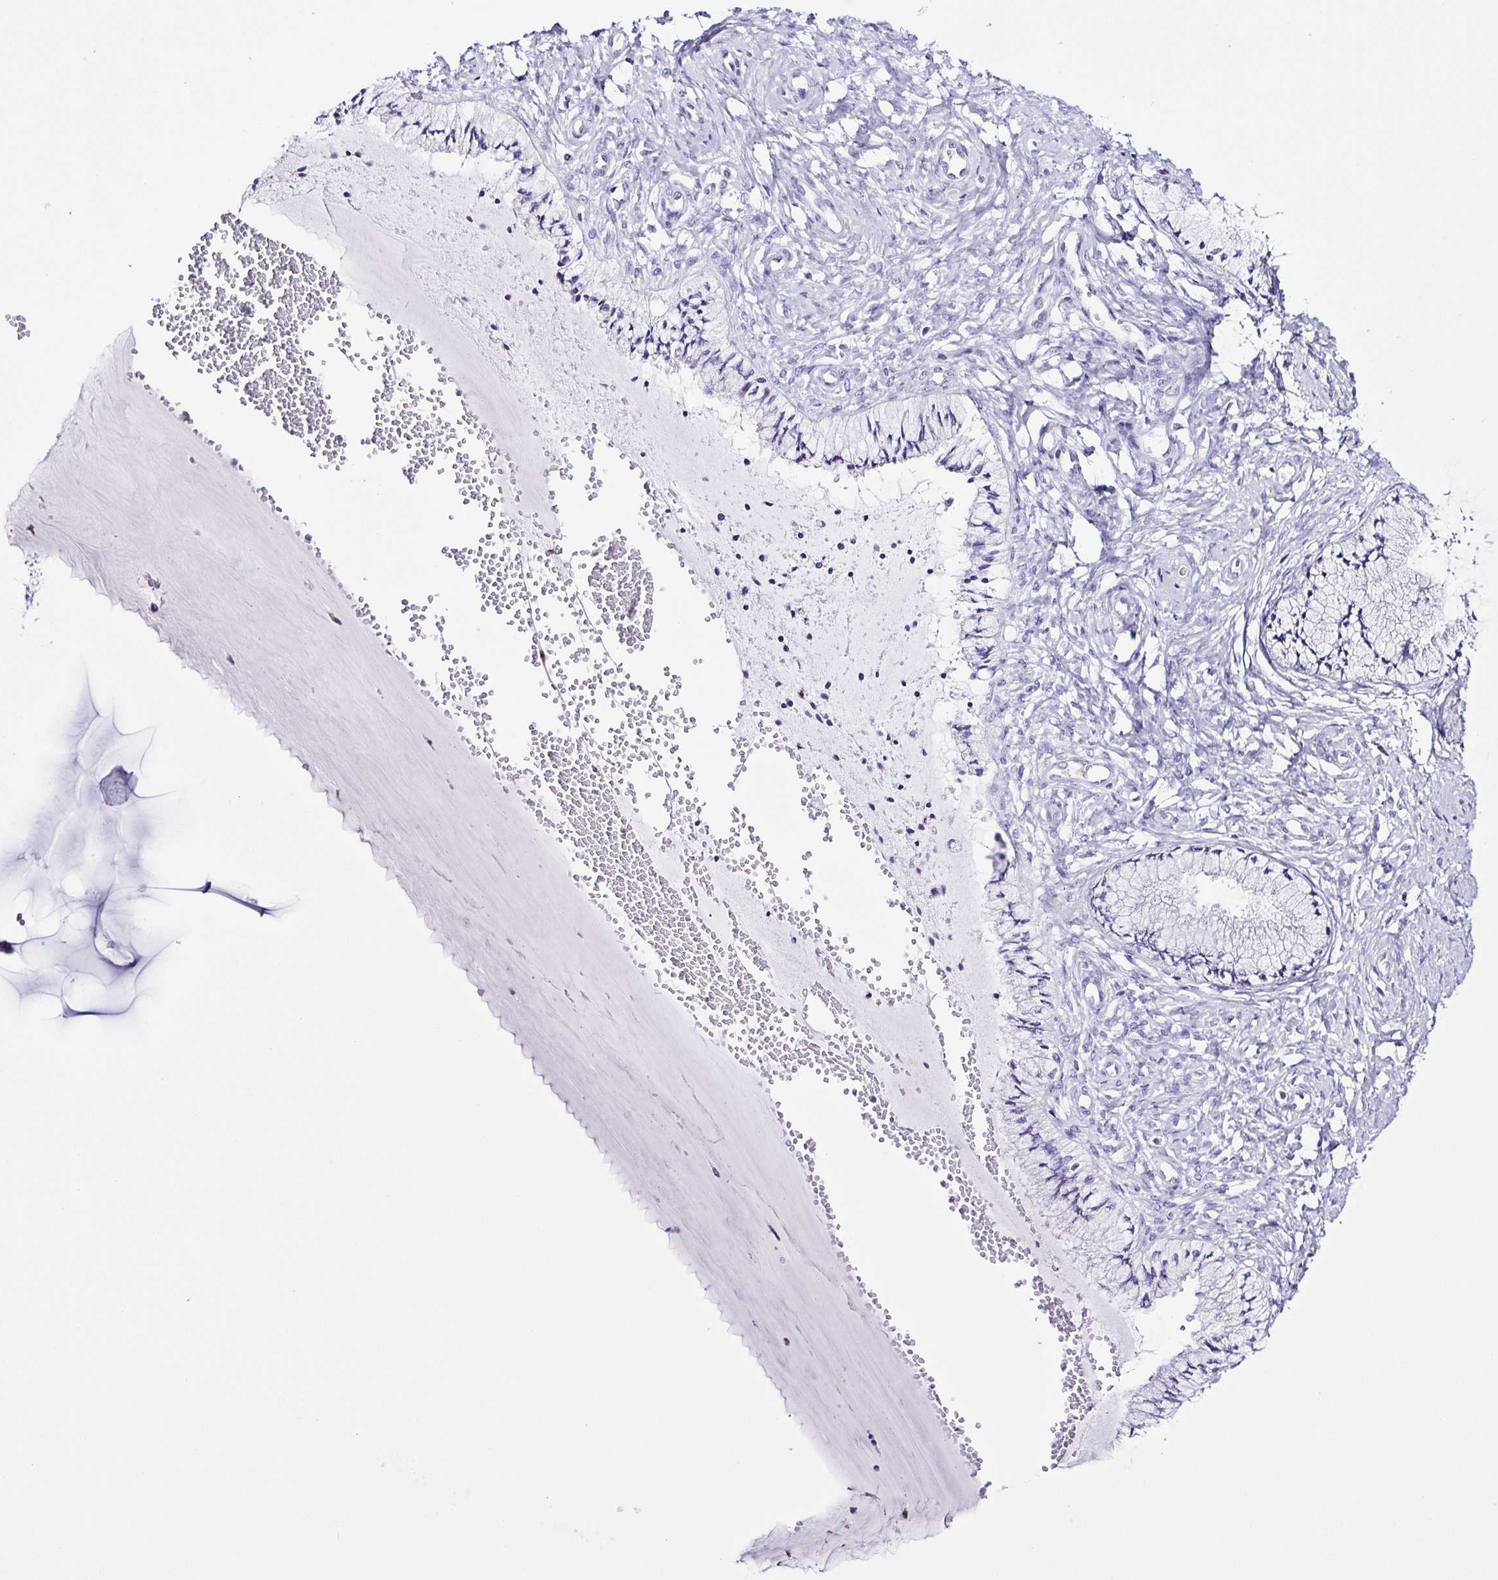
{"staining": {"intensity": "negative", "quantity": "none", "location": "none"}, "tissue": "cervix", "cell_type": "Glandular cells", "image_type": "normal", "snomed": [{"axis": "morphology", "description": "Normal tissue, NOS"}, {"axis": "topography", "description": "Cervix"}], "caption": "Glandular cells show no significant positivity in normal cervix. (Brightfield microscopy of DAB (3,3'-diaminobenzidine) immunohistochemistry (IHC) at high magnification).", "gene": "SYNPR", "patient": {"sex": "female", "age": 37}}